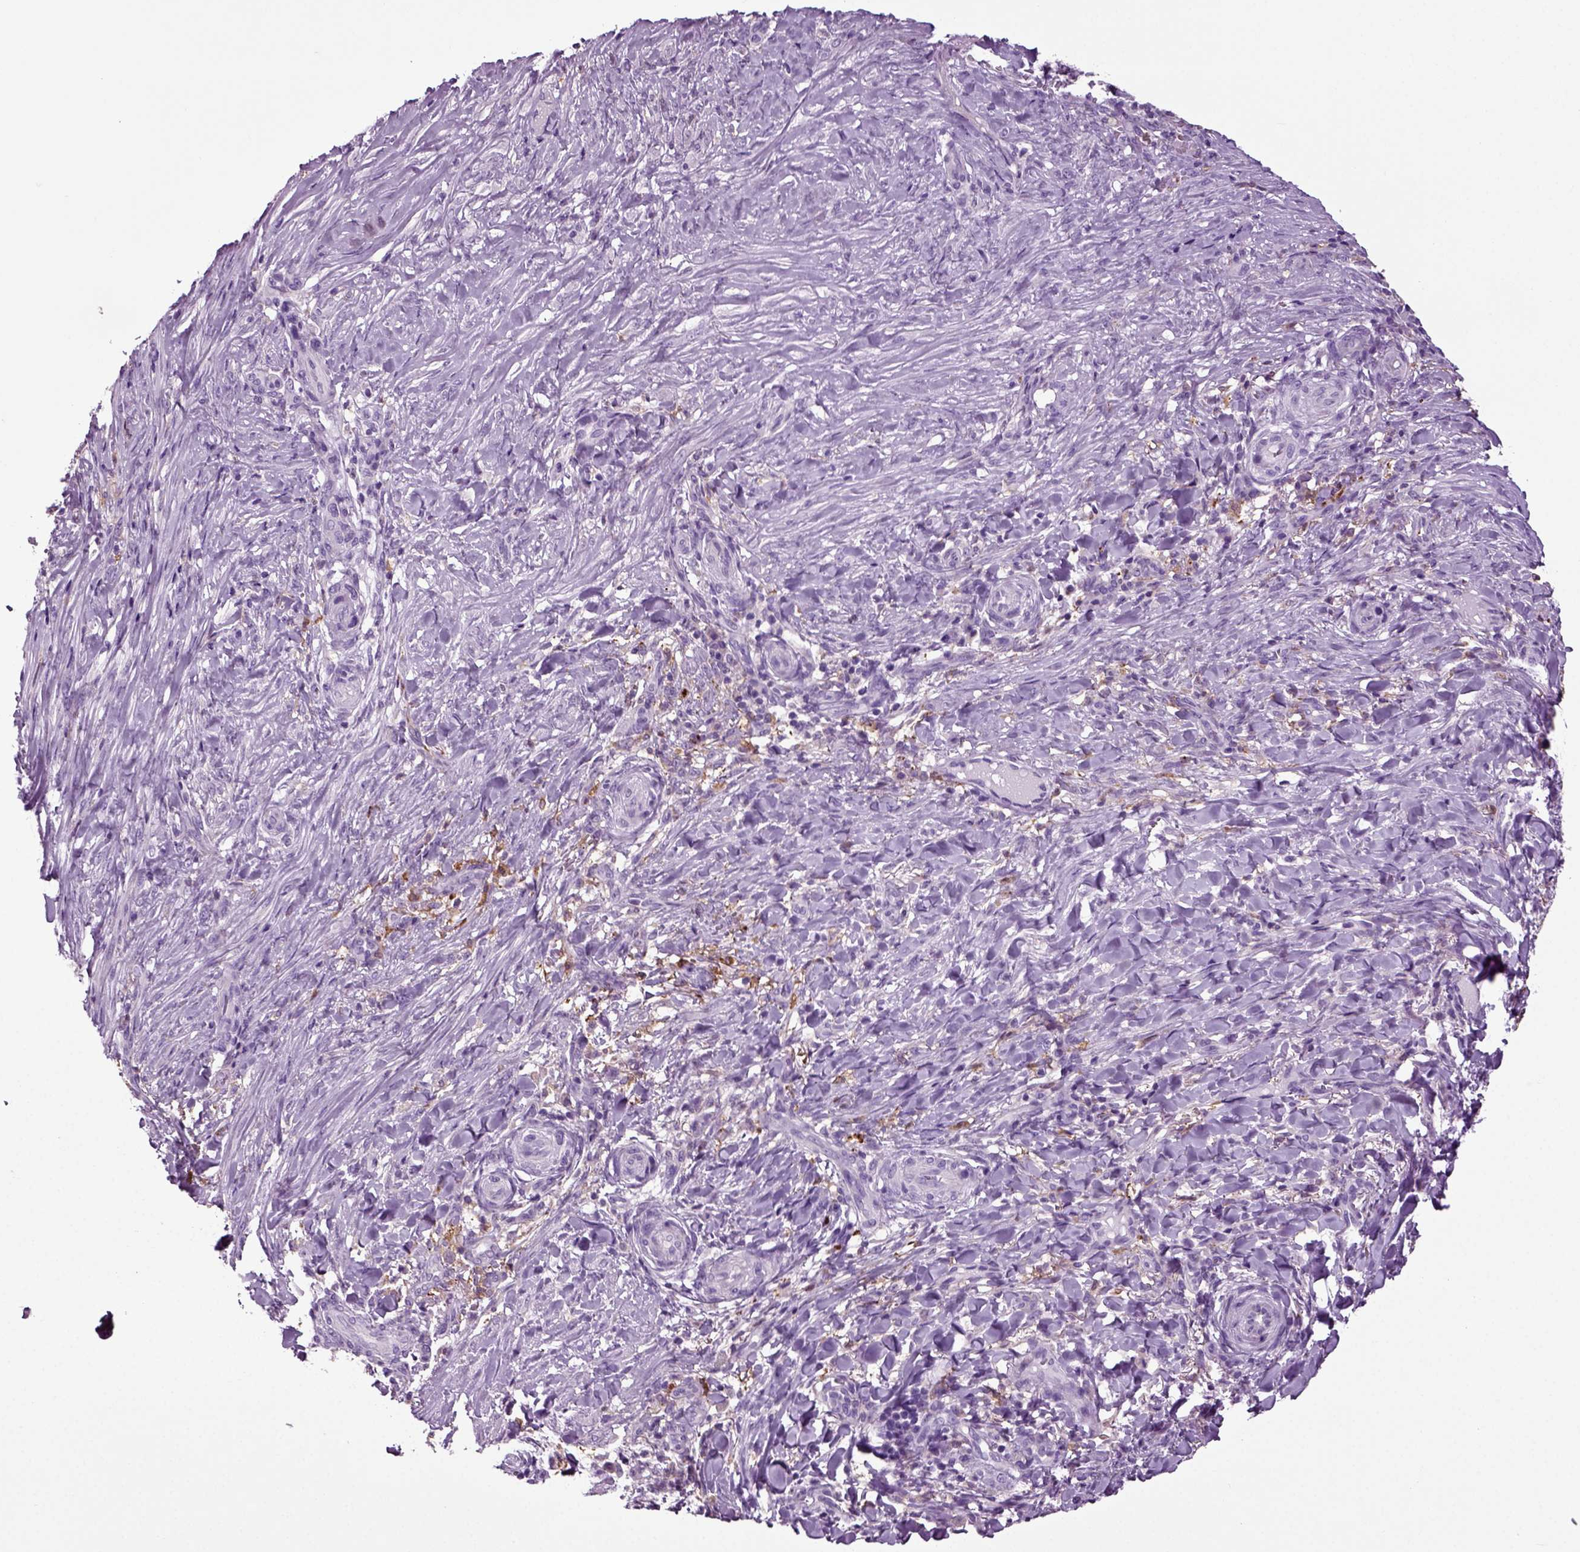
{"staining": {"intensity": "negative", "quantity": "none", "location": "none"}, "tissue": "skin cancer", "cell_type": "Tumor cells", "image_type": "cancer", "snomed": [{"axis": "morphology", "description": "Basal cell carcinoma"}, {"axis": "topography", "description": "Skin"}], "caption": "Skin cancer (basal cell carcinoma) stained for a protein using immunohistochemistry (IHC) reveals no expression tumor cells.", "gene": "DNAH10", "patient": {"sex": "female", "age": 69}}